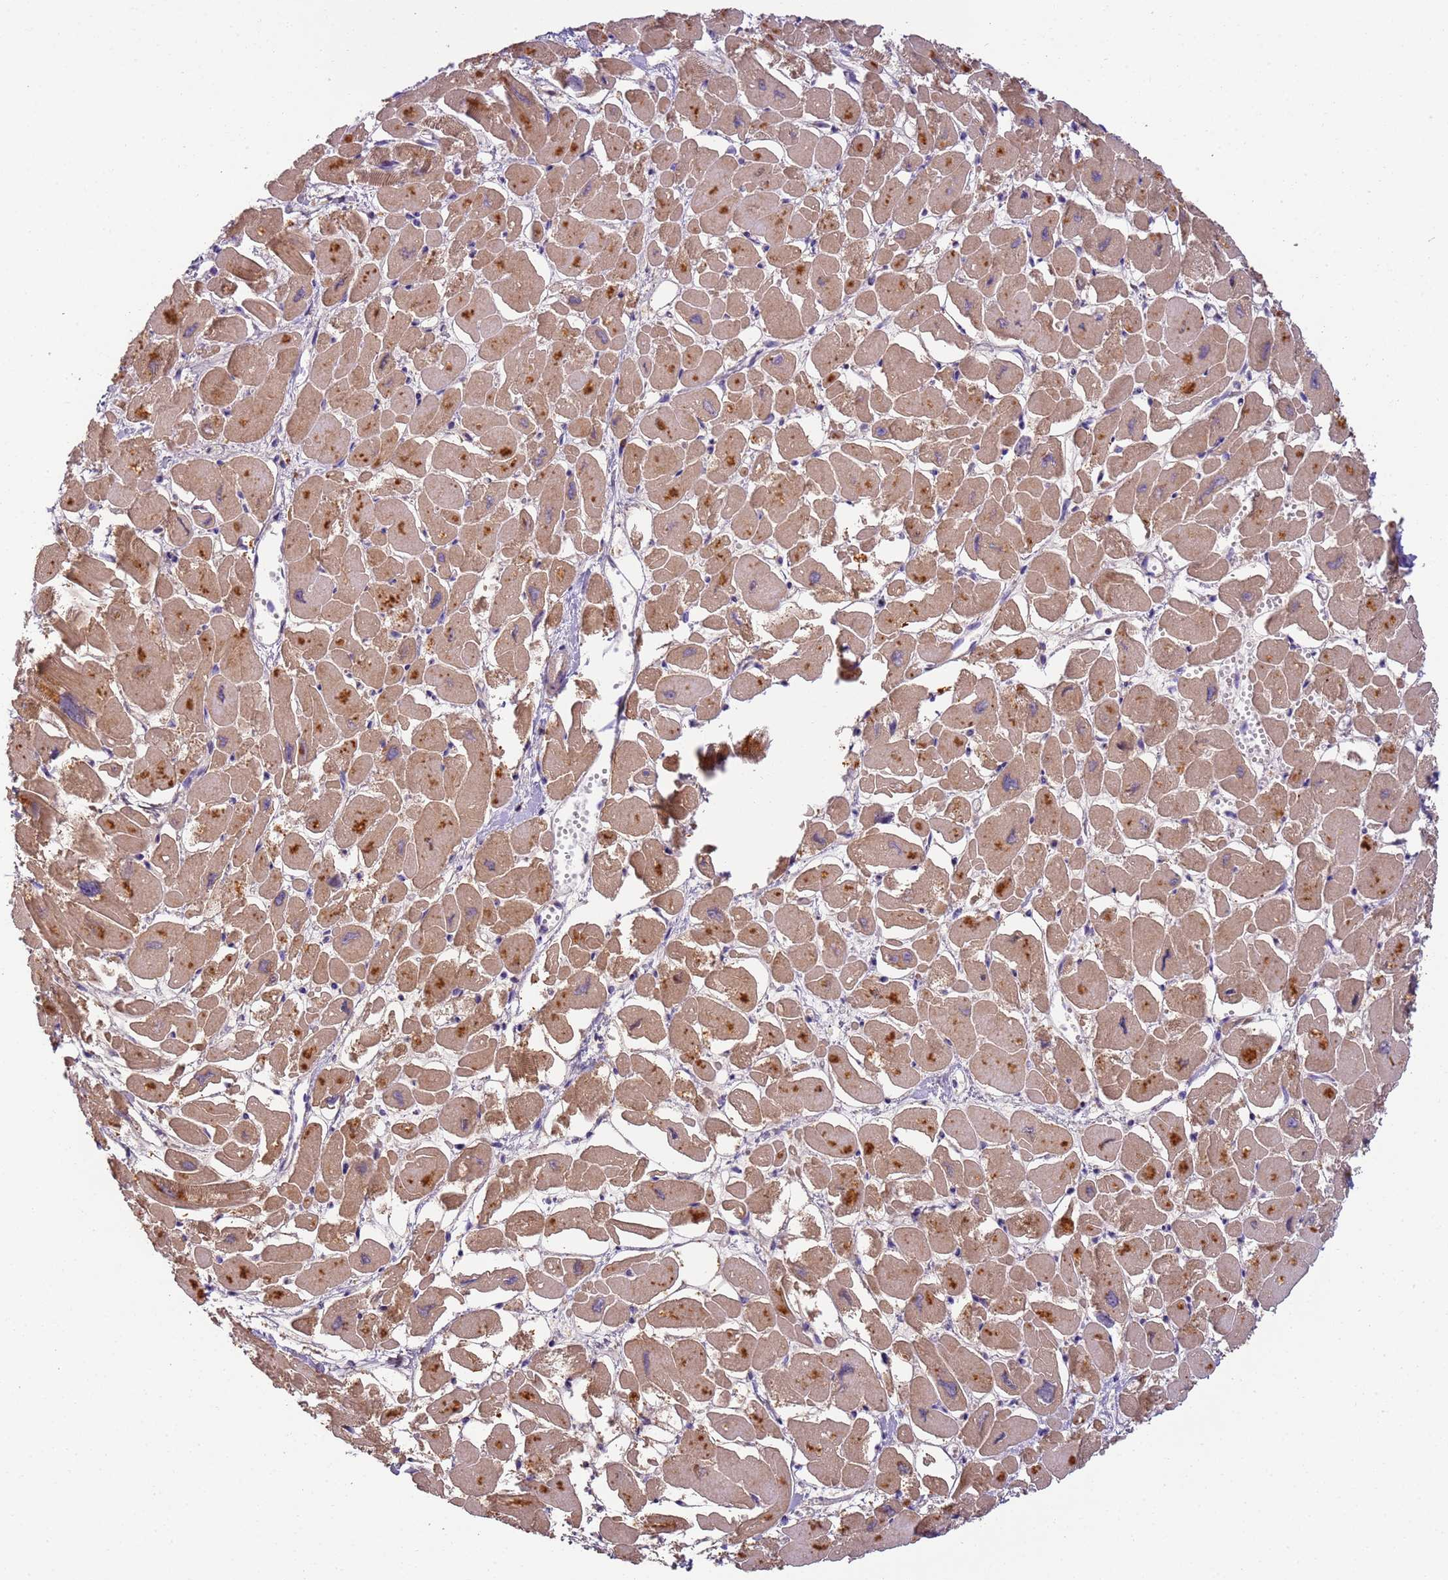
{"staining": {"intensity": "moderate", "quantity": ">75%", "location": "cytoplasmic/membranous"}, "tissue": "heart muscle", "cell_type": "Cardiomyocytes", "image_type": "normal", "snomed": [{"axis": "morphology", "description": "Normal tissue, NOS"}, {"axis": "topography", "description": "Heart"}], "caption": "IHC of normal heart muscle displays medium levels of moderate cytoplasmic/membranous positivity in about >75% of cardiomyocytes. The staining is performed using DAB (3,3'-diaminobenzidine) brown chromogen to label protein expression. The nuclei are counter-stained blue using hematoxylin.", "gene": "TIGAR", "patient": {"sex": "male", "age": 54}}